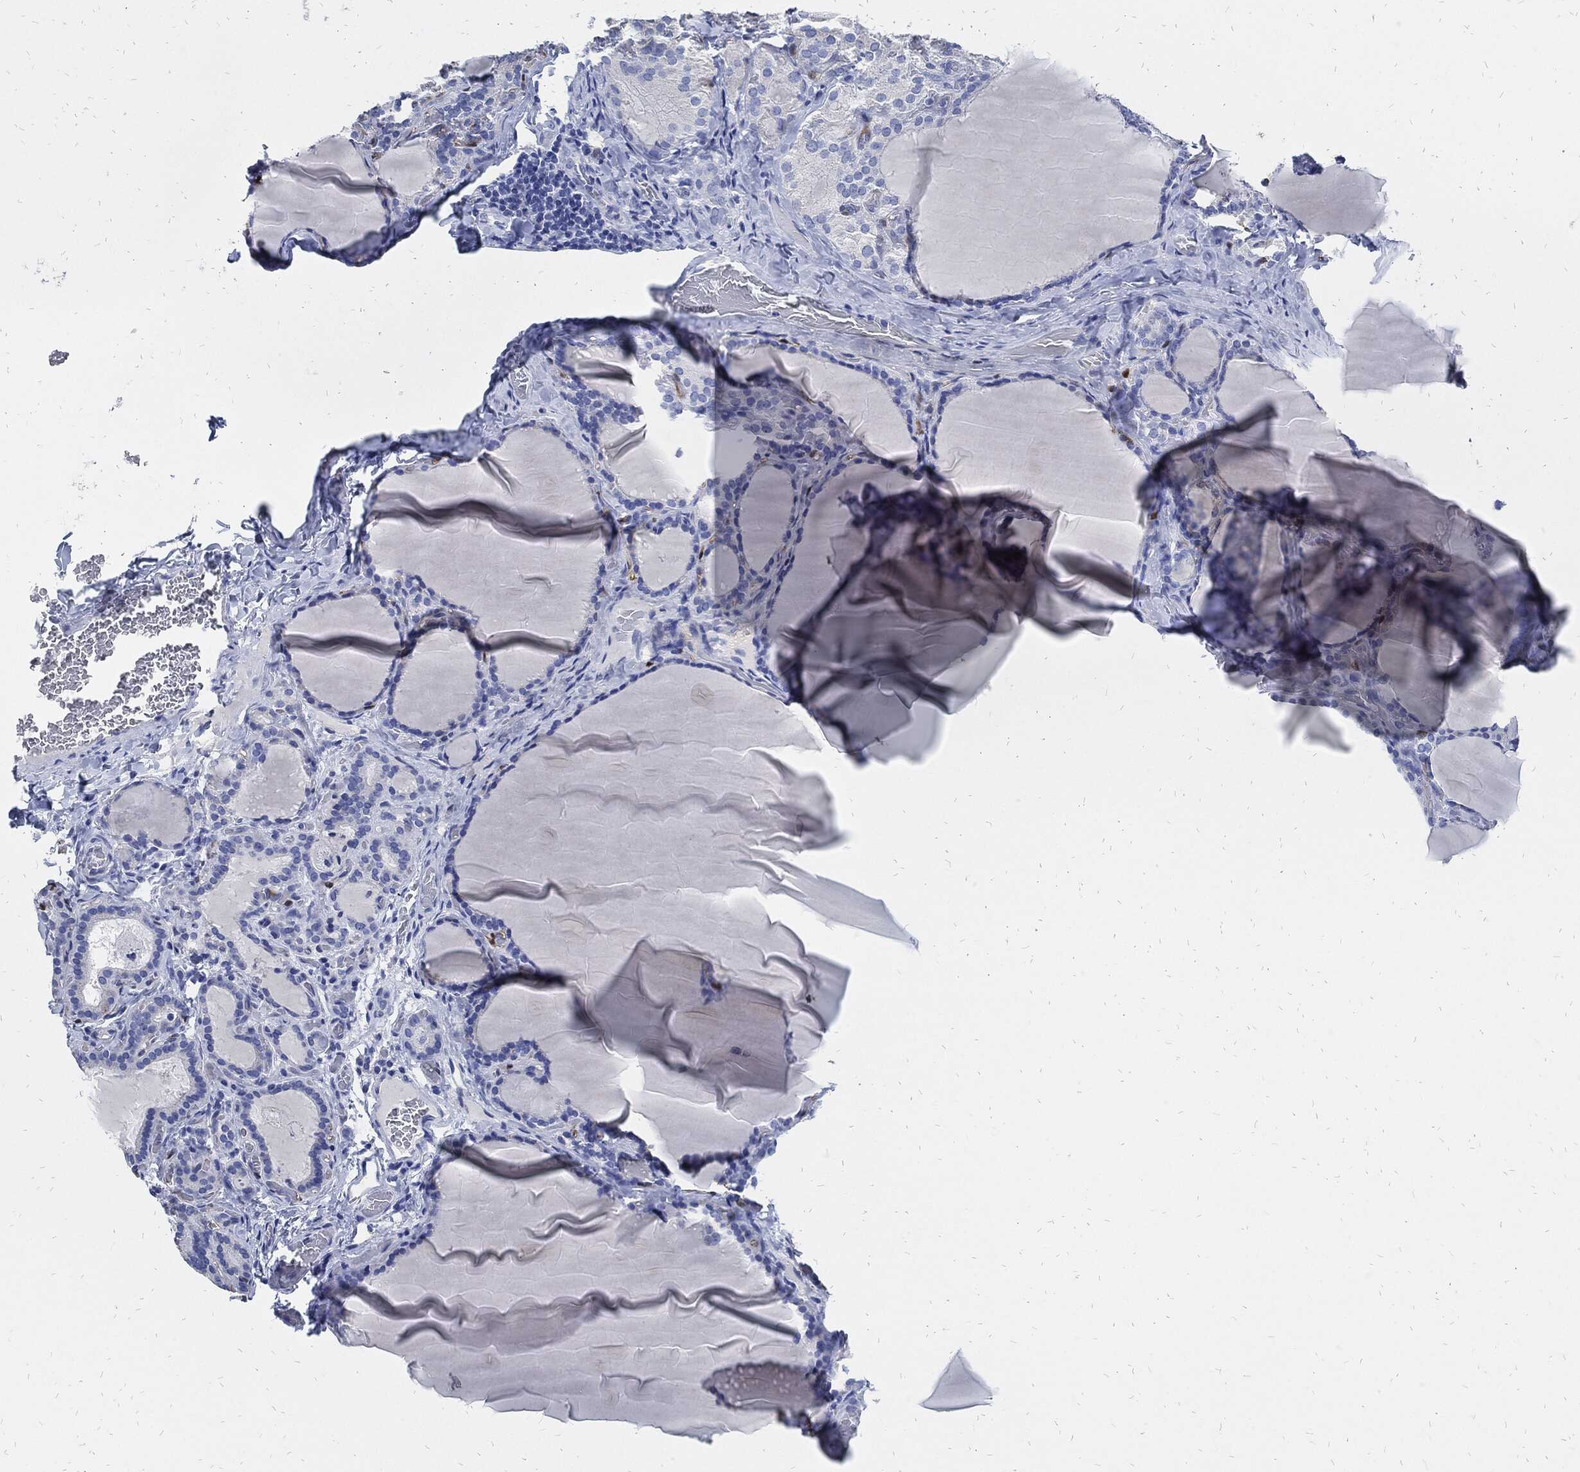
{"staining": {"intensity": "negative", "quantity": "none", "location": "none"}, "tissue": "thyroid gland", "cell_type": "Glandular cells", "image_type": "normal", "snomed": [{"axis": "morphology", "description": "Normal tissue, NOS"}, {"axis": "morphology", "description": "Hyperplasia, NOS"}, {"axis": "topography", "description": "Thyroid gland"}], "caption": "High power microscopy photomicrograph of an immunohistochemistry micrograph of unremarkable thyroid gland, revealing no significant positivity in glandular cells. (DAB immunohistochemistry (IHC) visualized using brightfield microscopy, high magnification).", "gene": "FABP4", "patient": {"sex": "female", "age": 27}}